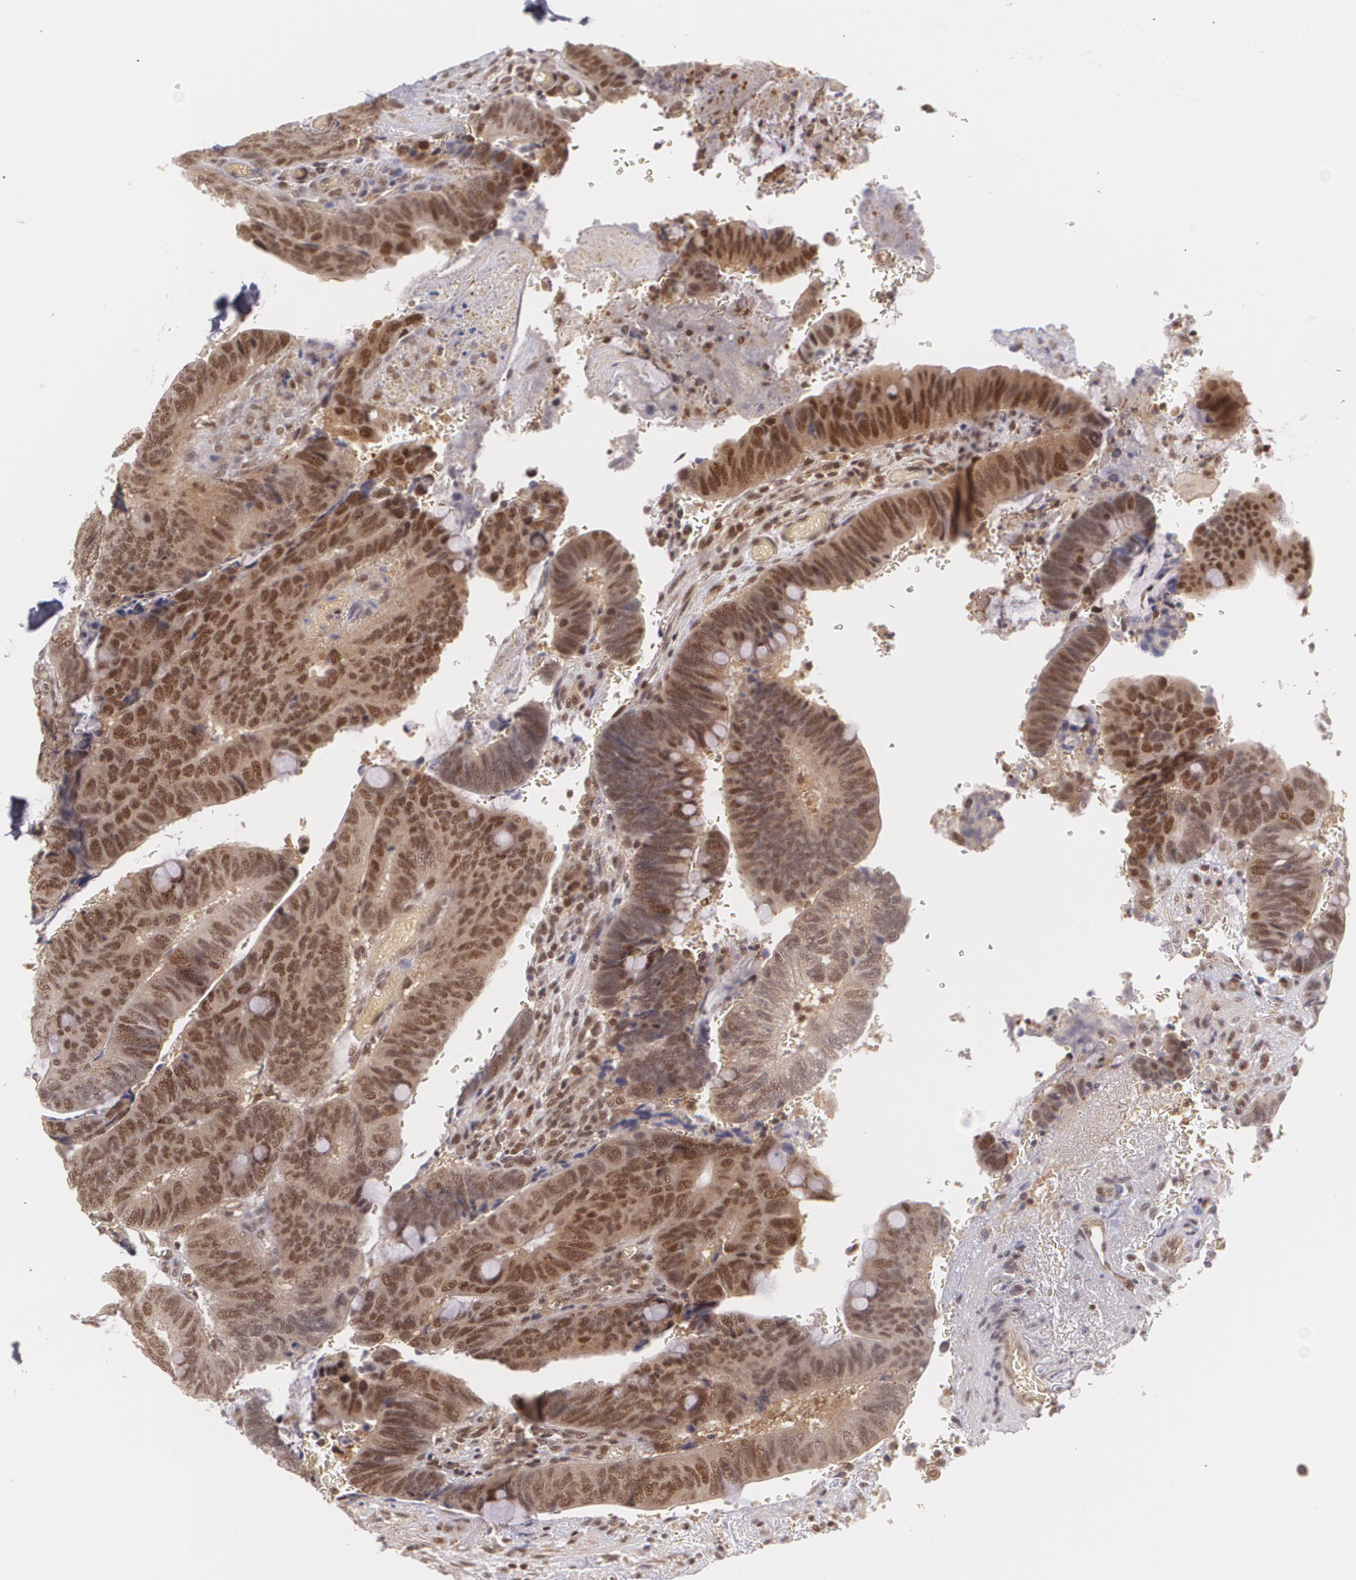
{"staining": {"intensity": "moderate", "quantity": "25%-75%", "location": "cytoplasmic/membranous,nuclear"}, "tissue": "colorectal cancer", "cell_type": "Tumor cells", "image_type": "cancer", "snomed": [{"axis": "morphology", "description": "Normal tissue, NOS"}, {"axis": "morphology", "description": "Adenocarcinoma, NOS"}, {"axis": "topography", "description": "Rectum"}], "caption": "Moderate cytoplasmic/membranous and nuclear staining is present in about 25%-75% of tumor cells in colorectal cancer.", "gene": "CUL2", "patient": {"sex": "male", "age": 92}}